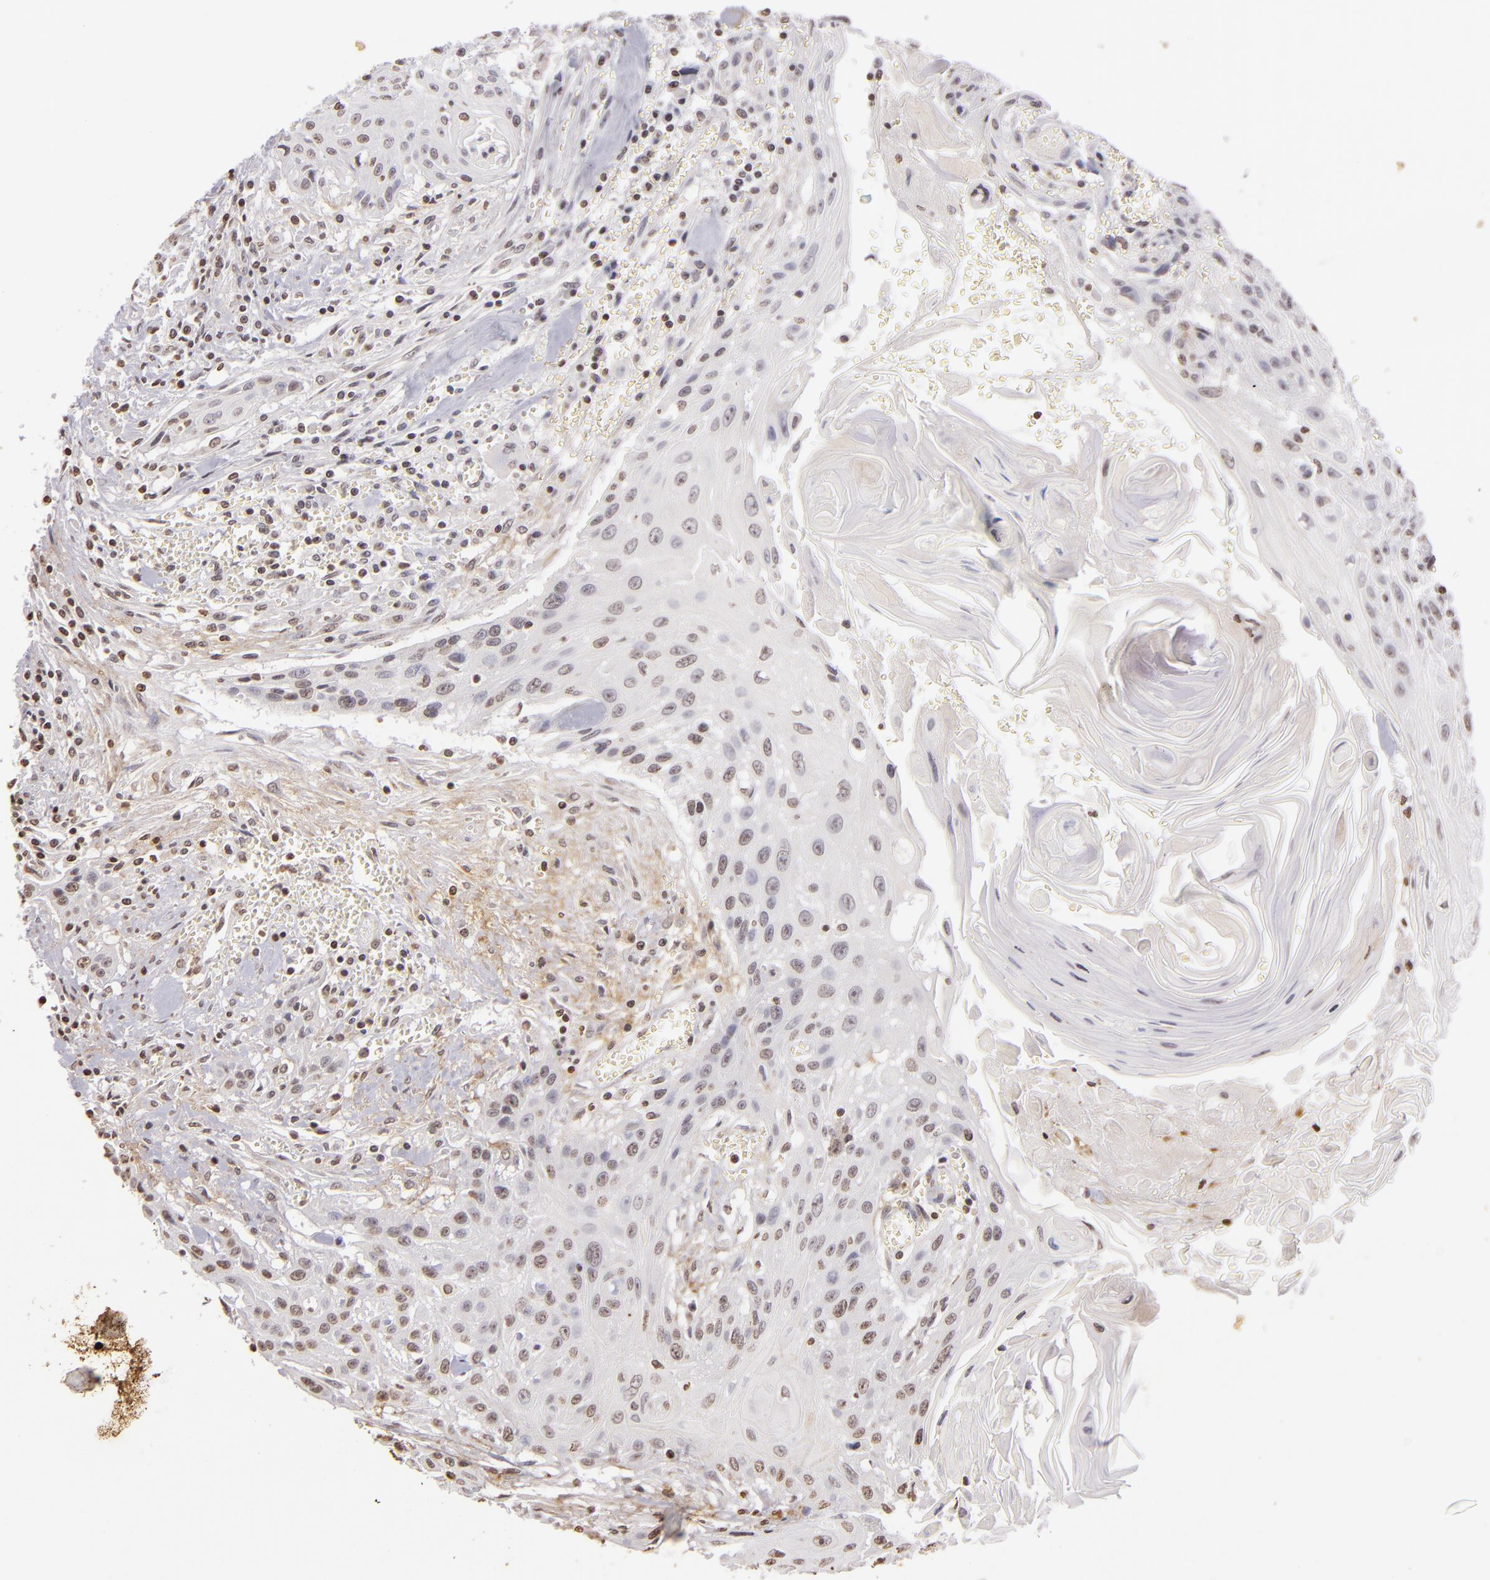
{"staining": {"intensity": "weak", "quantity": "<25%", "location": "nuclear"}, "tissue": "head and neck cancer", "cell_type": "Tumor cells", "image_type": "cancer", "snomed": [{"axis": "morphology", "description": "Squamous cell carcinoma, NOS"}, {"axis": "morphology", "description": "Squamous cell carcinoma, metastatic, NOS"}, {"axis": "topography", "description": "Lymph node"}, {"axis": "topography", "description": "Salivary gland"}, {"axis": "topography", "description": "Head-Neck"}], "caption": "A photomicrograph of human head and neck squamous cell carcinoma is negative for staining in tumor cells.", "gene": "THRB", "patient": {"sex": "female", "age": 74}}